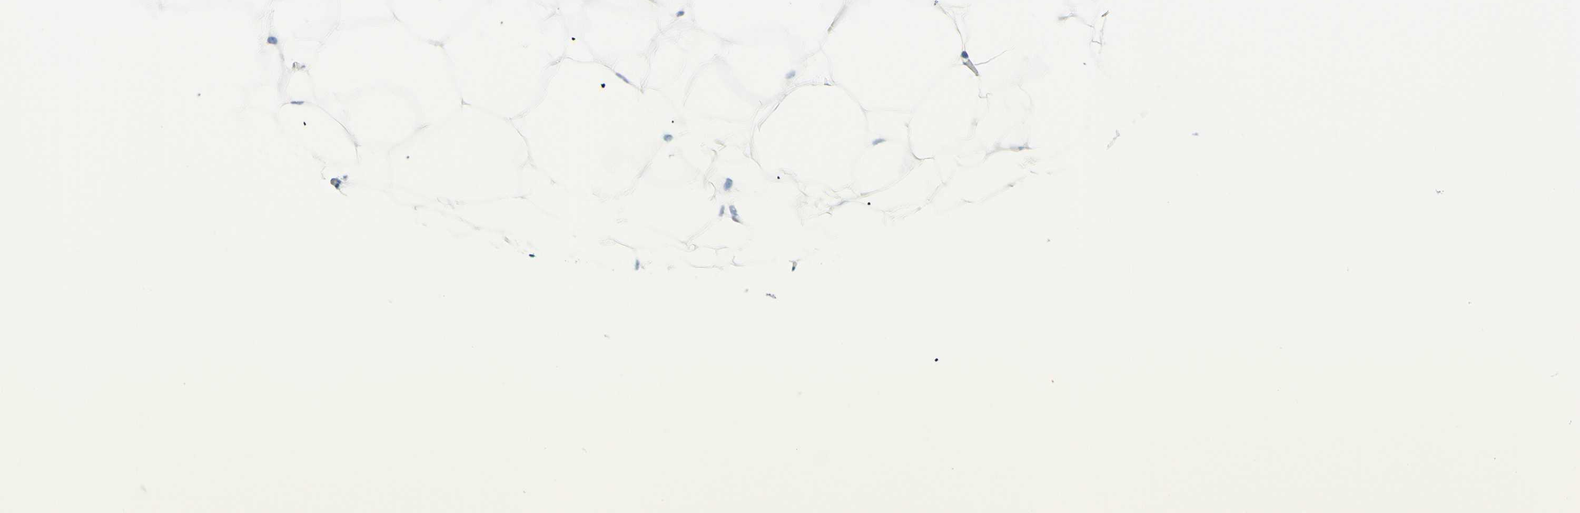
{"staining": {"intensity": "negative", "quantity": "none", "location": "none"}, "tissue": "adipose tissue", "cell_type": "Adipocytes", "image_type": "normal", "snomed": [{"axis": "morphology", "description": "Normal tissue, NOS"}, {"axis": "topography", "description": "Breast"}, {"axis": "topography", "description": "Adipose tissue"}], "caption": "This is an immunohistochemistry photomicrograph of benign human adipose tissue. There is no positivity in adipocytes.", "gene": "PASD1", "patient": {"sex": "female", "age": 25}}